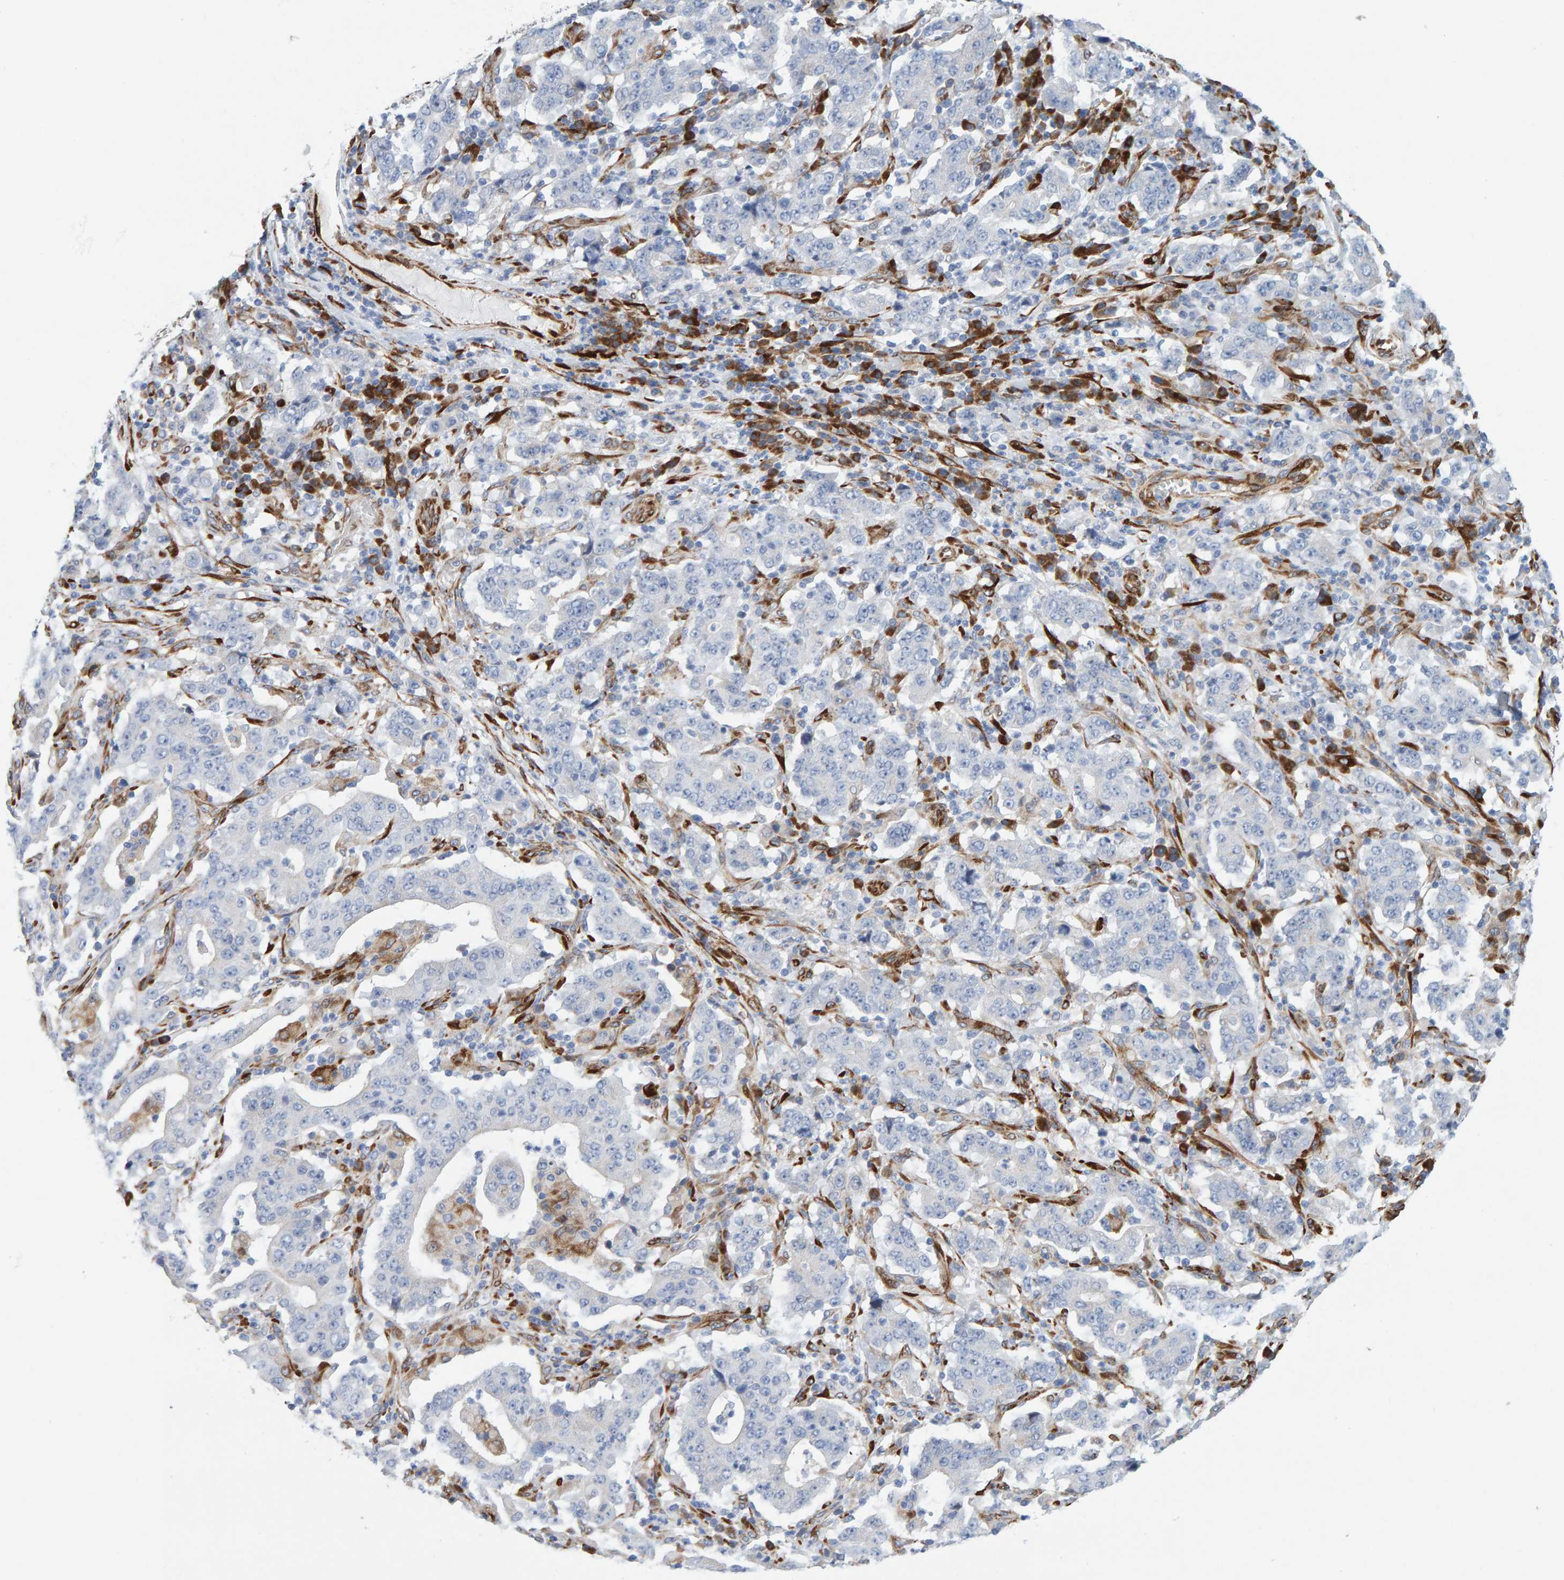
{"staining": {"intensity": "negative", "quantity": "none", "location": "none"}, "tissue": "stomach cancer", "cell_type": "Tumor cells", "image_type": "cancer", "snomed": [{"axis": "morphology", "description": "Normal tissue, NOS"}, {"axis": "morphology", "description": "Adenocarcinoma, NOS"}, {"axis": "topography", "description": "Stomach, upper"}, {"axis": "topography", "description": "Stomach"}], "caption": "This is an IHC image of stomach cancer (adenocarcinoma). There is no expression in tumor cells.", "gene": "MMP16", "patient": {"sex": "male", "age": 59}}